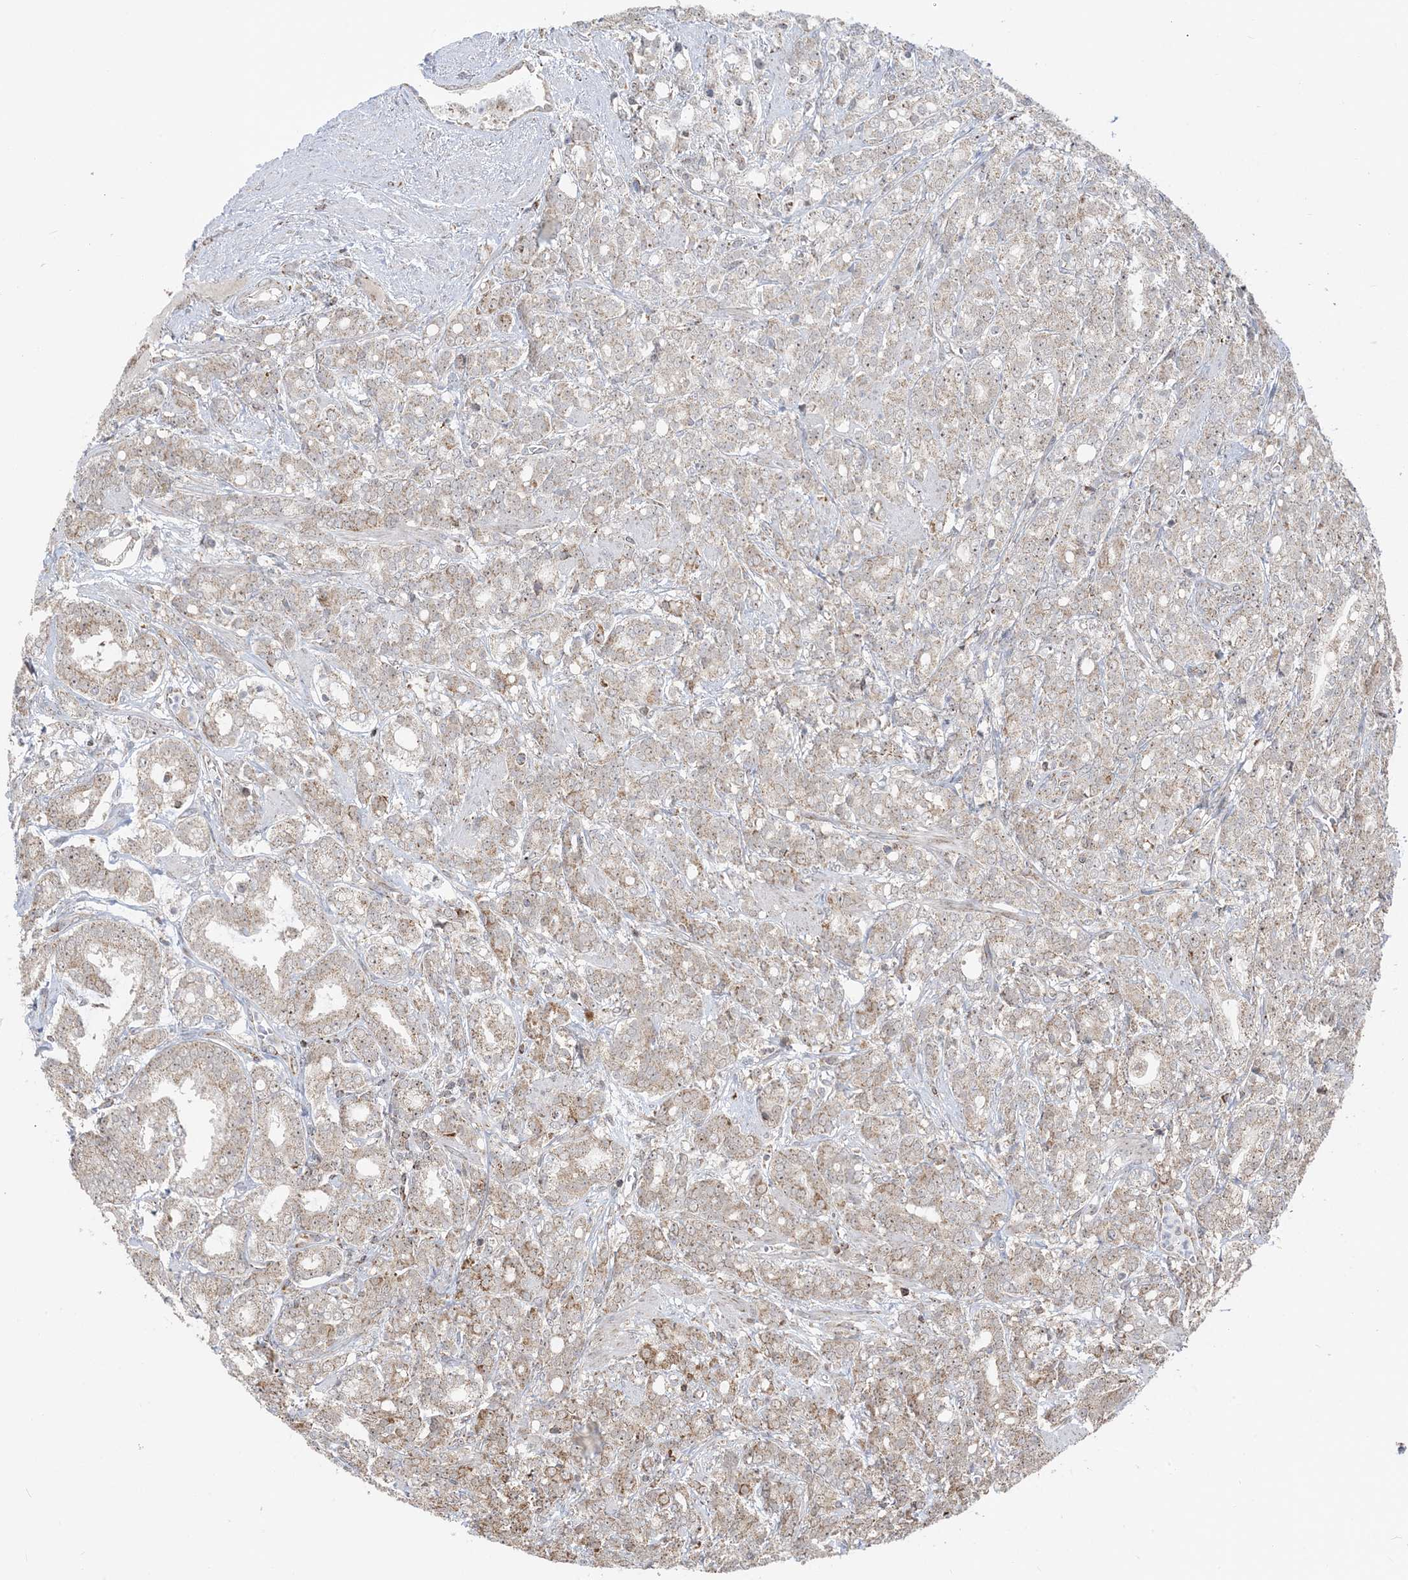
{"staining": {"intensity": "moderate", "quantity": "25%-75%", "location": "cytoplasmic/membranous,nuclear"}, "tissue": "prostate cancer", "cell_type": "Tumor cells", "image_type": "cancer", "snomed": [{"axis": "morphology", "description": "Adenocarcinoma, High grade"}, {"axis": "topography", "description": "Prostate"}], "caption": "High-power microscopy captured an immunohistochemistry (IHC) image of prostate cancer, revealing moderate cytoplasmic/membranous and nuclear staining in approximately 25%-75% of tumor cells.", "gene": "MAPKBP1", "patient": {"sex": "male", "age": 62}}